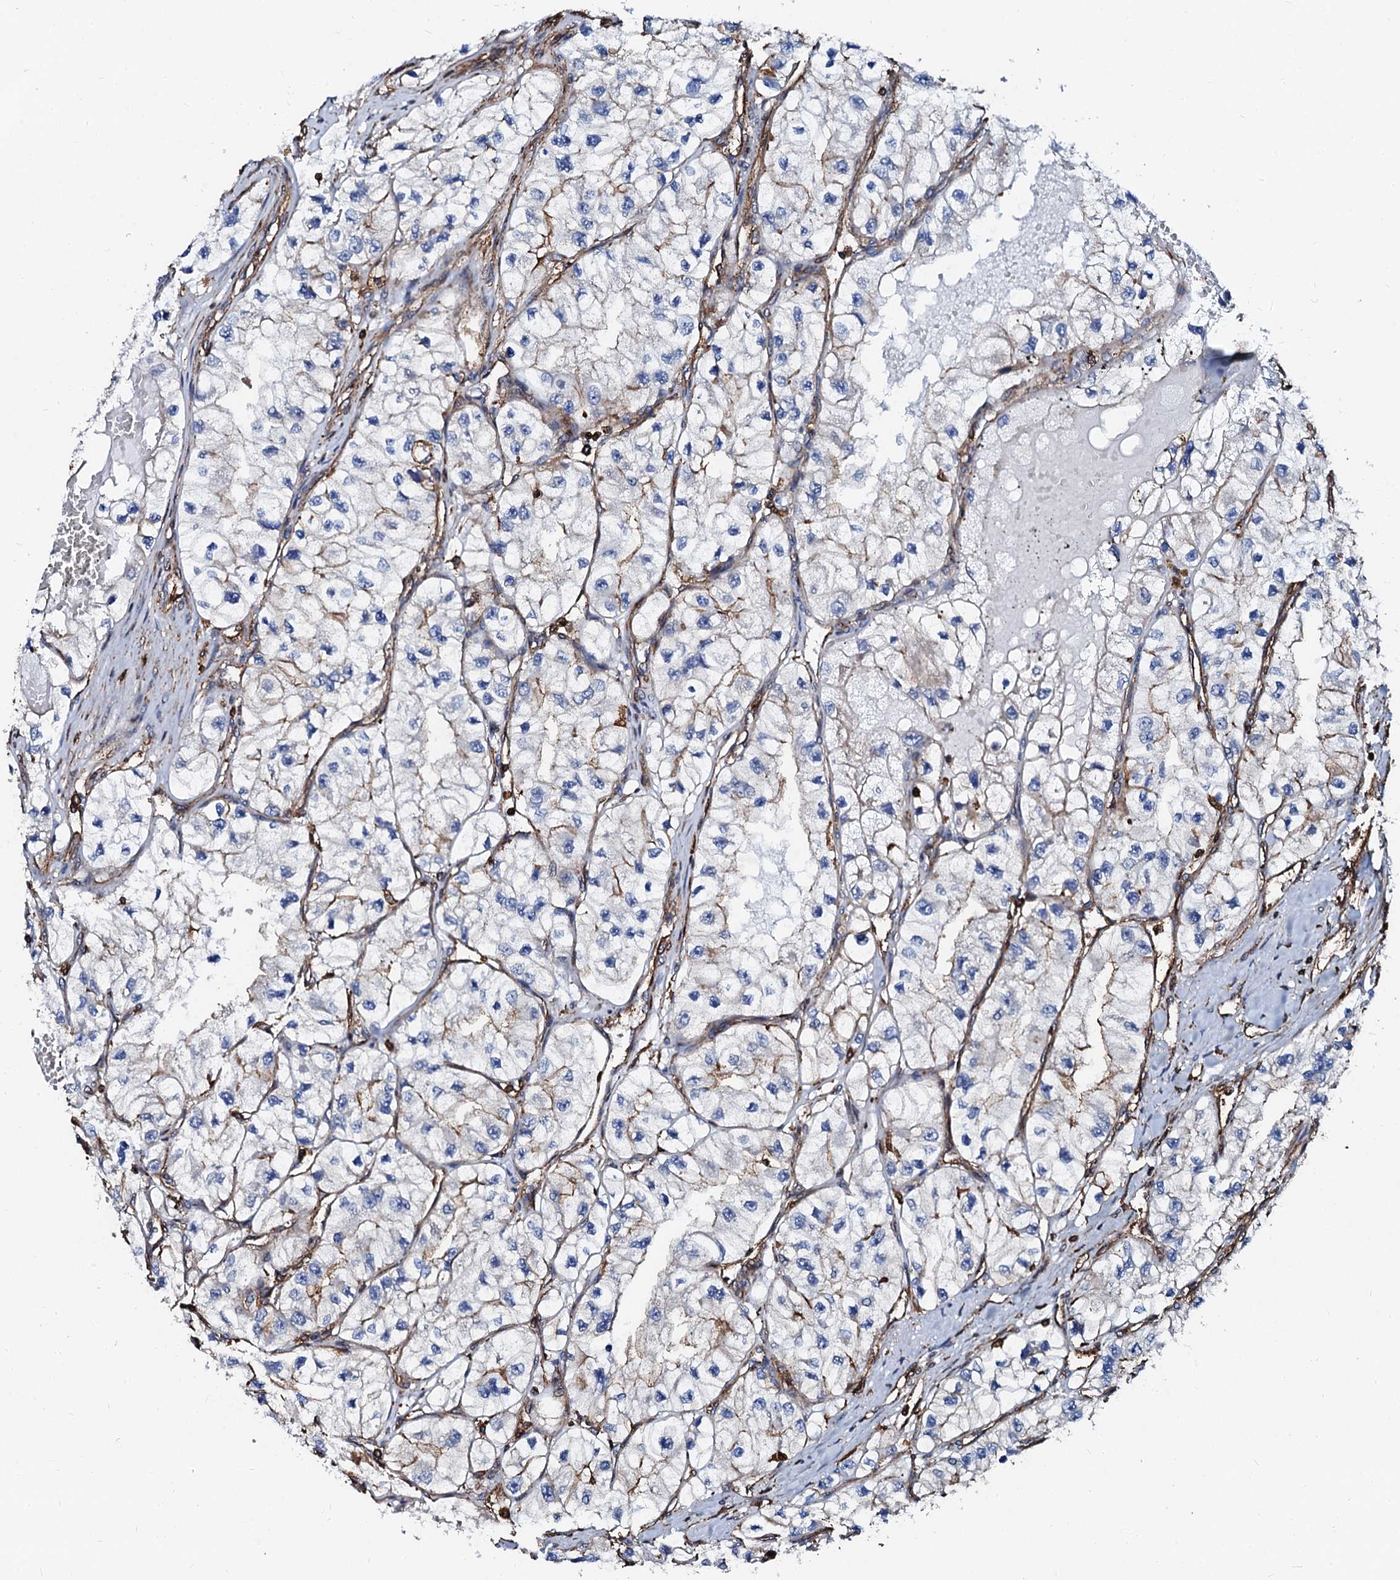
{"staining": {"intensity": "negative", "quantity": "none", "location": "none"}, "tissue": "renal cancer", "cell_type": "Tumor cells", "image_type": "cancer", "snomed": [{"axis": "morphology", "description": "Adenocarcinoma, NOS"}, {"axis": "topography", "description": "Kidney"}], "caption": "This is an IHC histopathology image of adenocarcinoma (renal). There is no positivity in tumor cells.", "gene": "INTS10", "patient": {"sex": "female", "age": 57}}